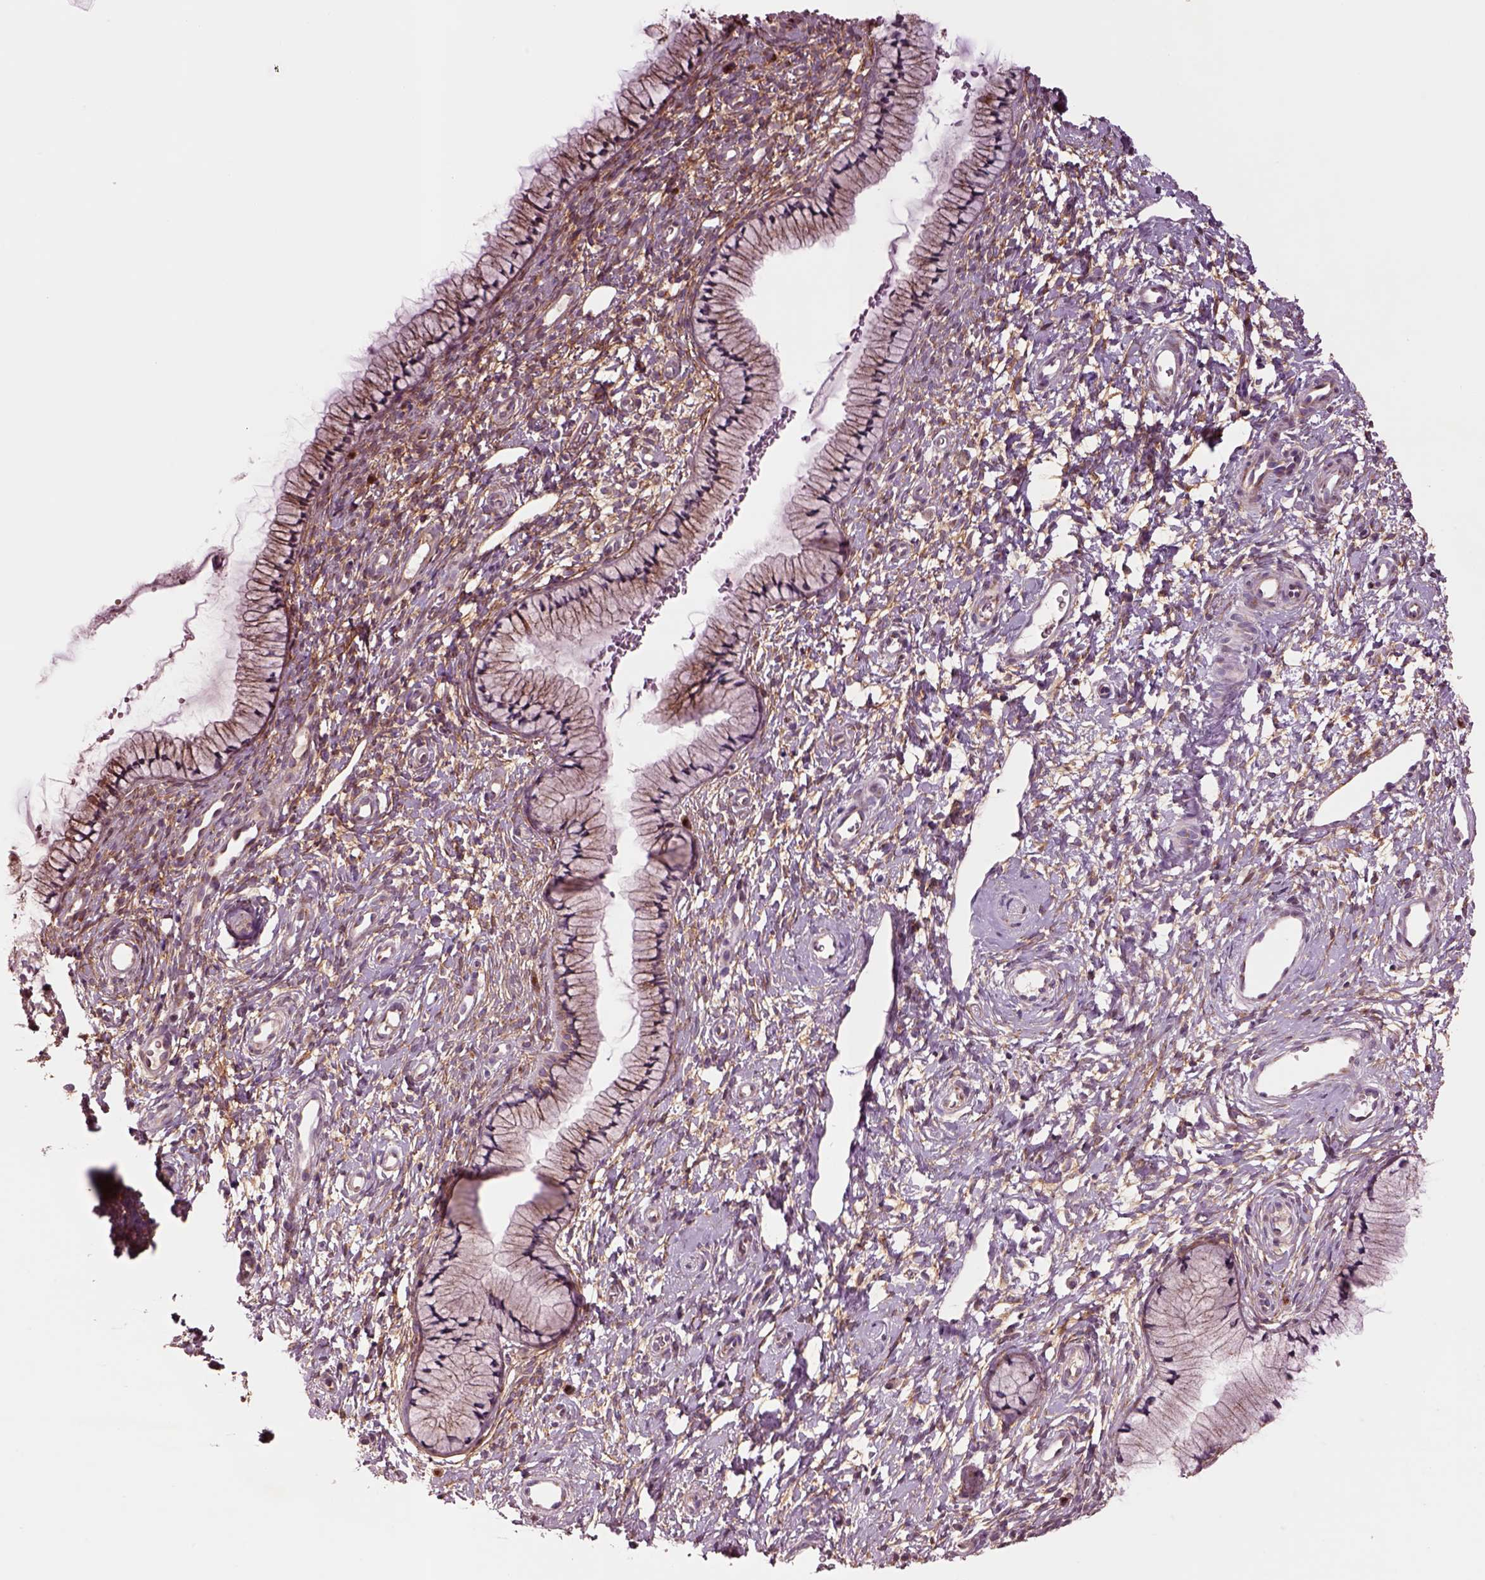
{"staining": {"intensity": "weak", "quantity": ">75%", "location": "cytoplasmic/membranous"}, "tissue": "cervix", "cell_type": "Glandular cells", "image_type": "normal", "snomed": [{"axis": "morphology", "description": "Normal tissue, NOS"}, {"axis": "topography", "description": "Cervix"}], "caption": "Protein analysis of benign cervix demonstrates weak cytoplasmic/membranous staining in approximately >75% of glandular cells.", "gene": "SEC23A", "patient": {"sex": "female", "age": 36}}